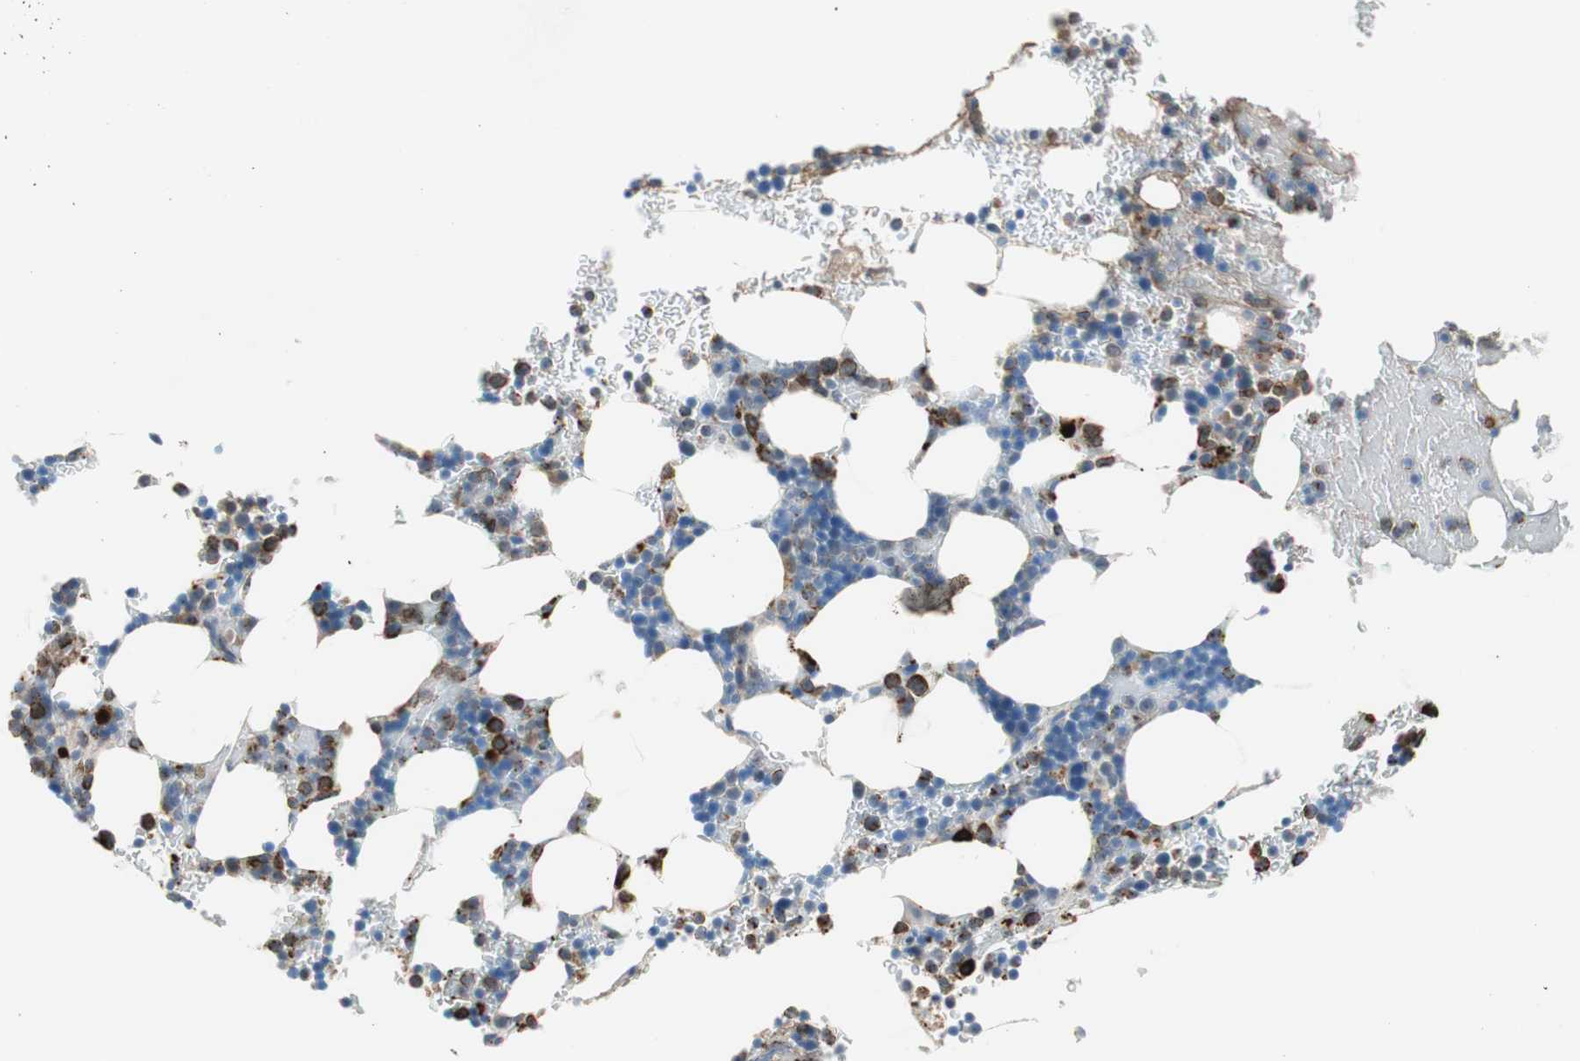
{"staining": {"intensity": "strong", "quantity": "<25%", "location": "cytoplasmic/membranous"}, "tissue": "bone marrow", "cell_type": "Hematopoietic cells", "image_type": "normal", "snomed": [{"axis": "morphology", "description": "Normal tissue, NOS"}, {"axis": "topography", "description": "Bone marrow"}], "caption": "The histopathology image exhibits a brown stain indicating the presence of a protein in the cytoplasmic/membranous of hematopoietic cells in bone marrow. (DAB IHC with brightfield microscopy, high magnification).", "gene": "PDZK1", "patient": {"sex": "female", "age": 73}}